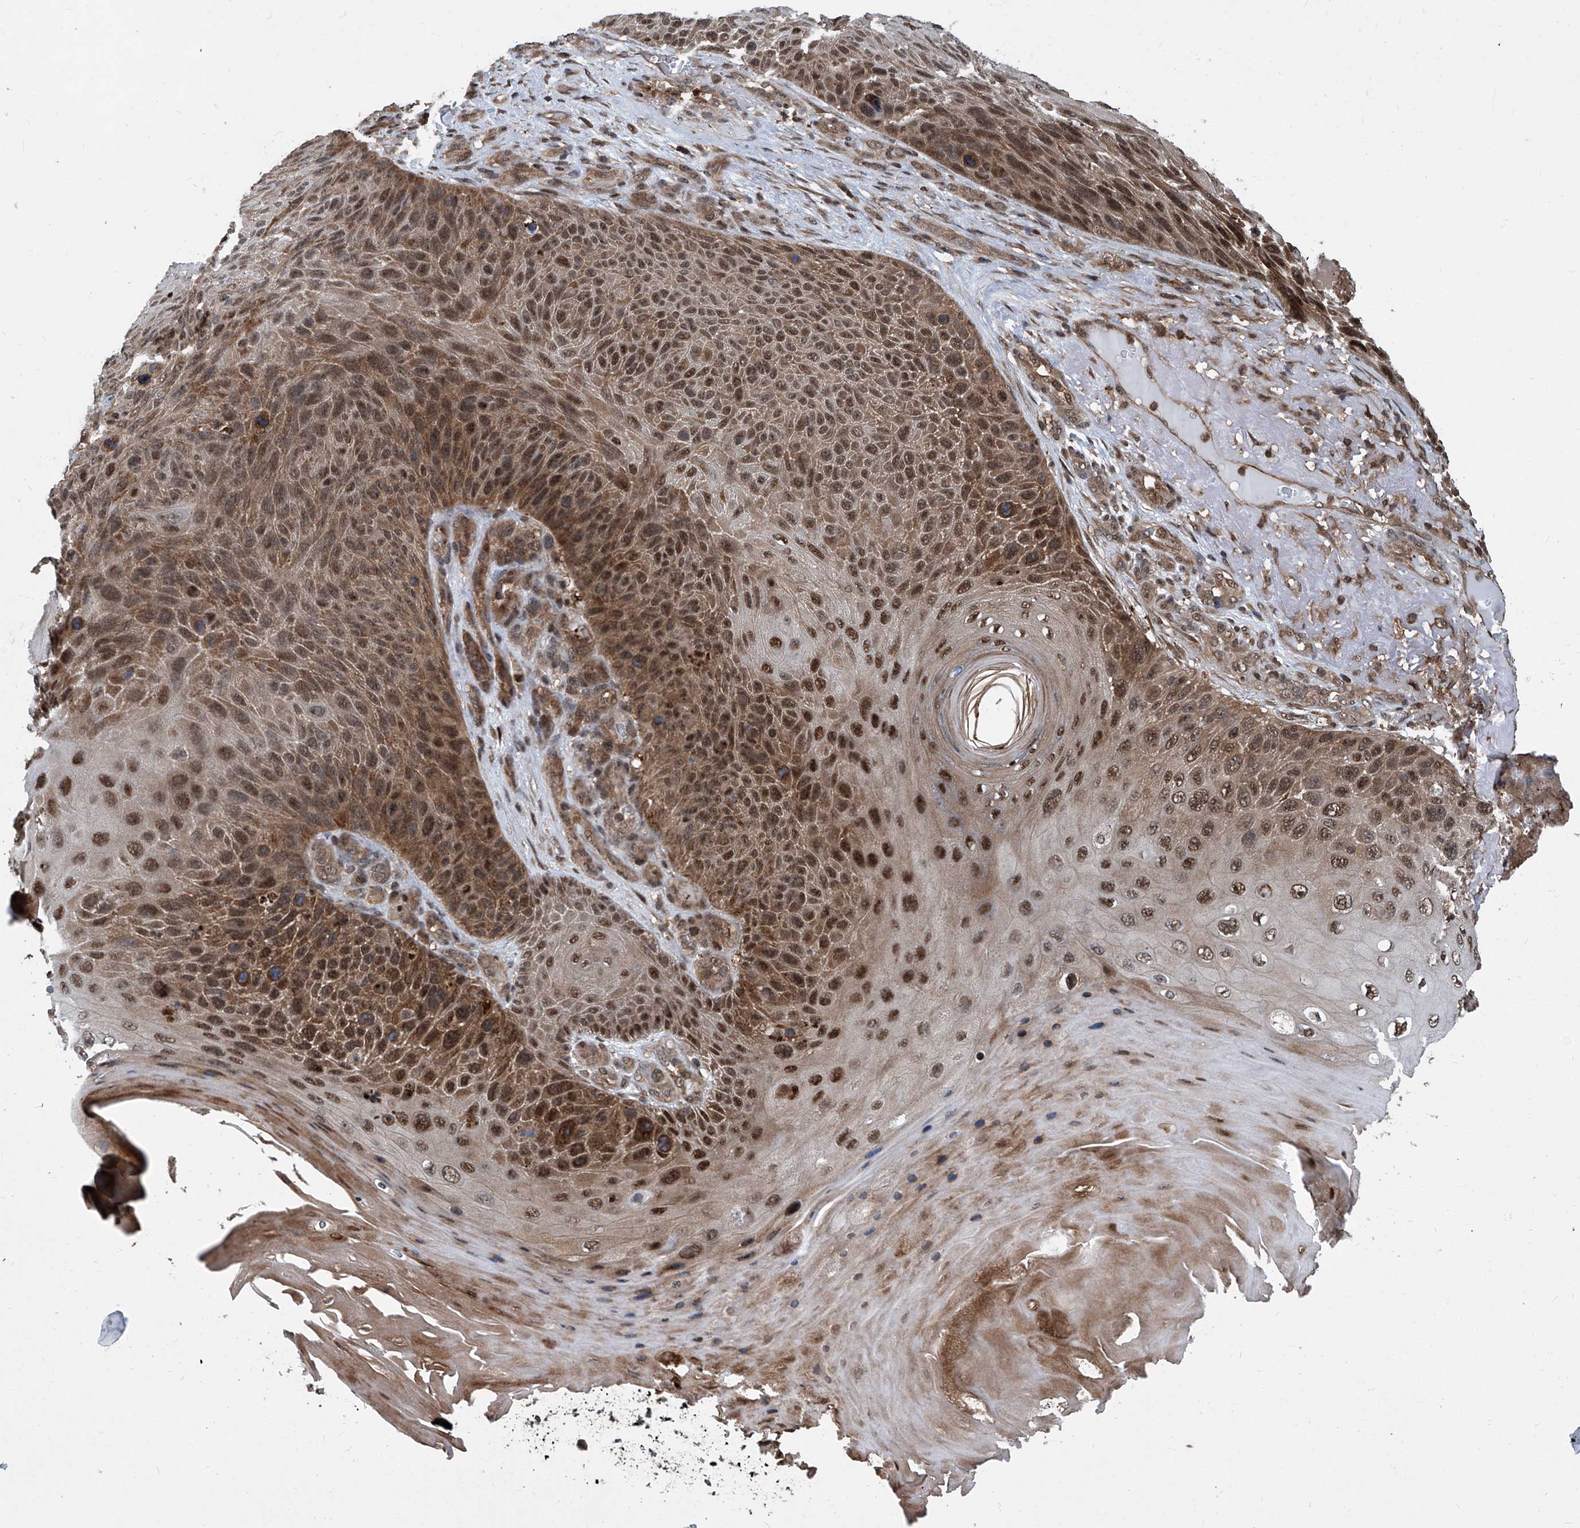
{"staining": {"intensity": "strong", "quantity": ">75%", "location": "cytoplasmic/membranous,nuclear"}, "tissue": "skin cancer", "cell_type": "Tumor cells", "image_type": "cancer", "snomed": [{"axis": "morphology", "description": "Squamous cell carcinoma, NOS"}, {"axis": "topography", "description": "Skin"}], "caption": "Immunohistochemical staining of skin squamous cell carcinoma demonstrates high levels of strong cytoplasmic/membranous and nuclear expression in about >75% of tumor cells. Ihc stains the protein in brown and the nuclei are stained blue.", "gene": "PSMB1", "patient": {"sex": "female", "age": 88}}